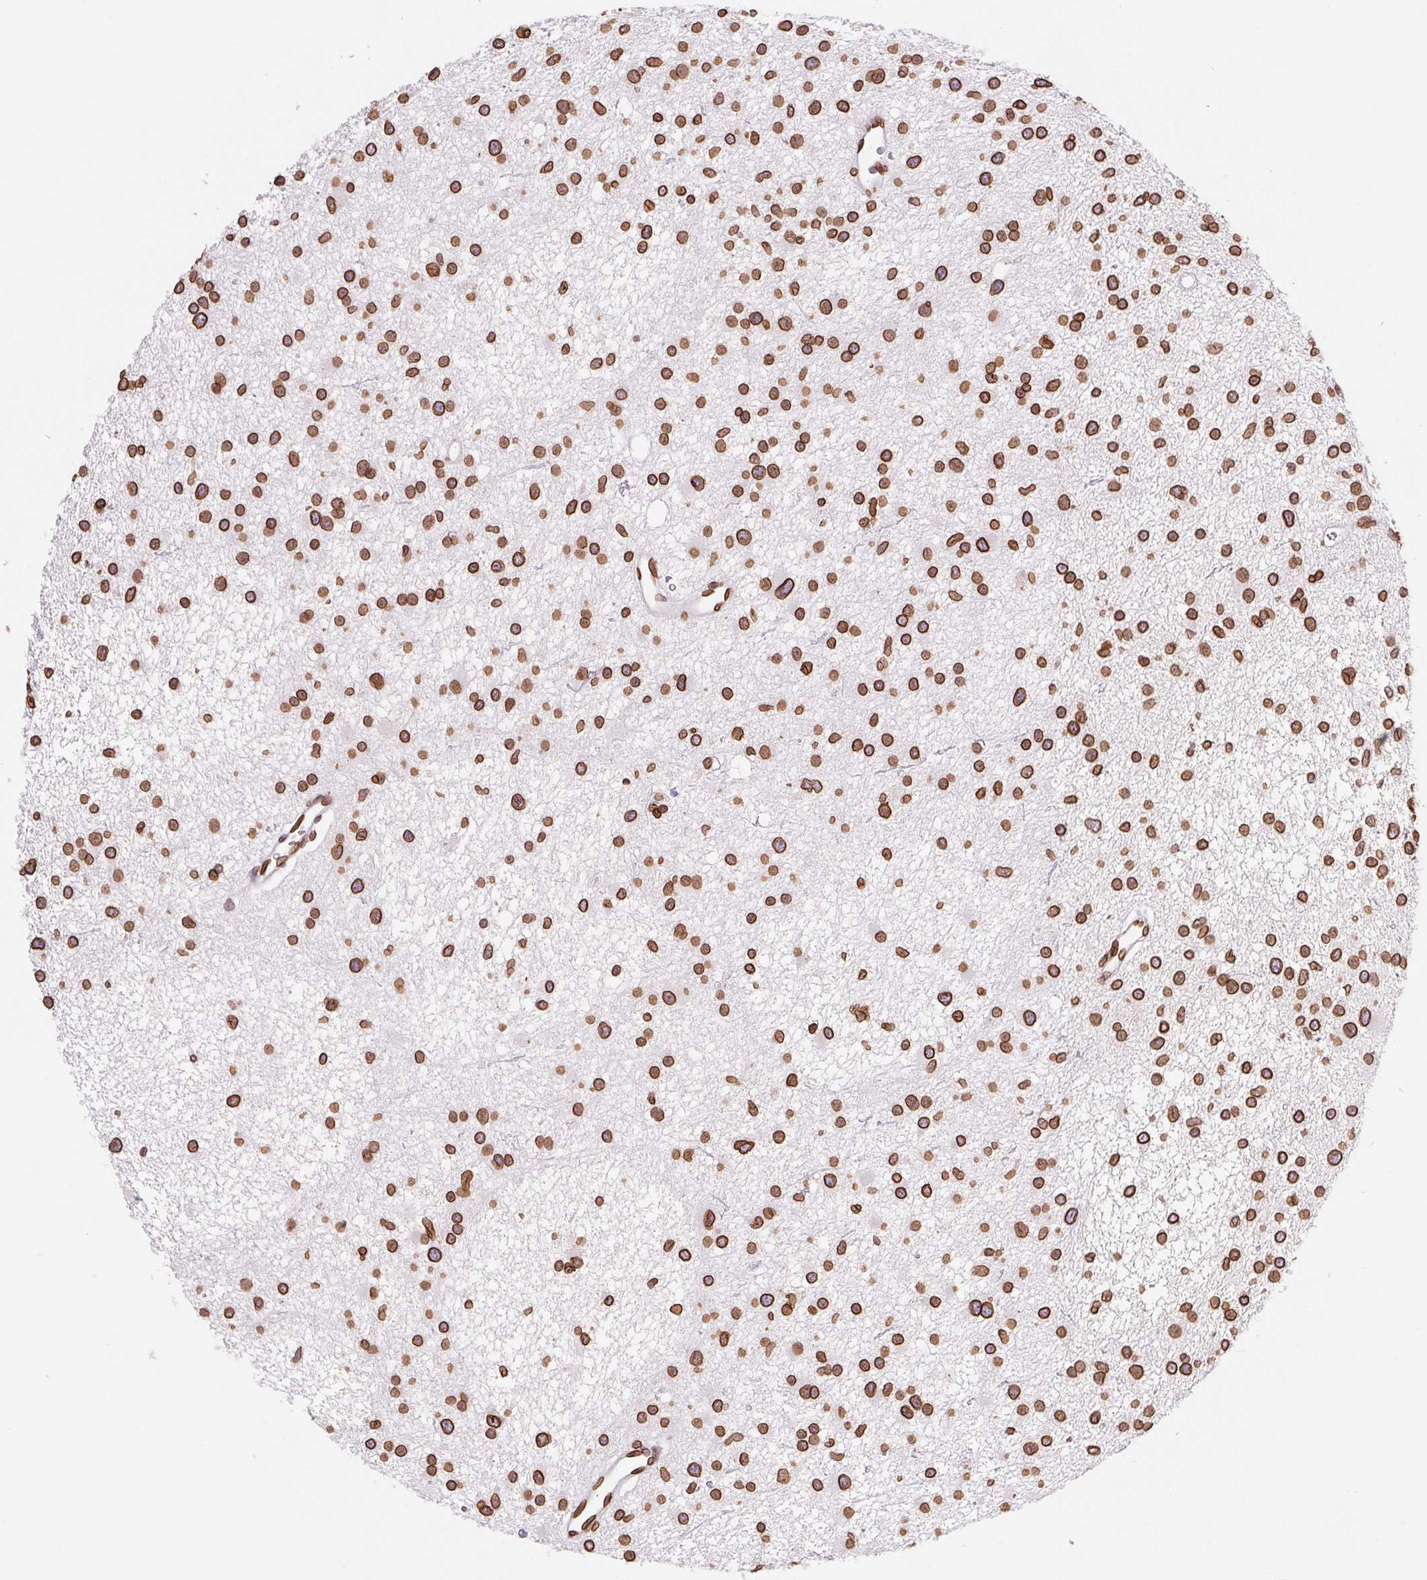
{"staining": {"intensity": "strong", "quantity": ">75%", "location": "cytoplasmic/membranous,nuclear"}, "tissue": "glioma", "cell_type": "Tumor cells", "image_type": "cancer", "snomed": [{"axis": "morphology", "description": "Glioma, malignant, Low grade"}, {"axis": "topography", "description": "Brain"}], "caption": "The photomicrograph displays staining of malignant low-grade glioma, revealing strong cytoplasmic/membranous and nuclear protein positivity (brown color) within tumor cells. Nuclei are stained in blue.", "gene": "LMNB2", "patient": {"sex": "male", "age": 43}}